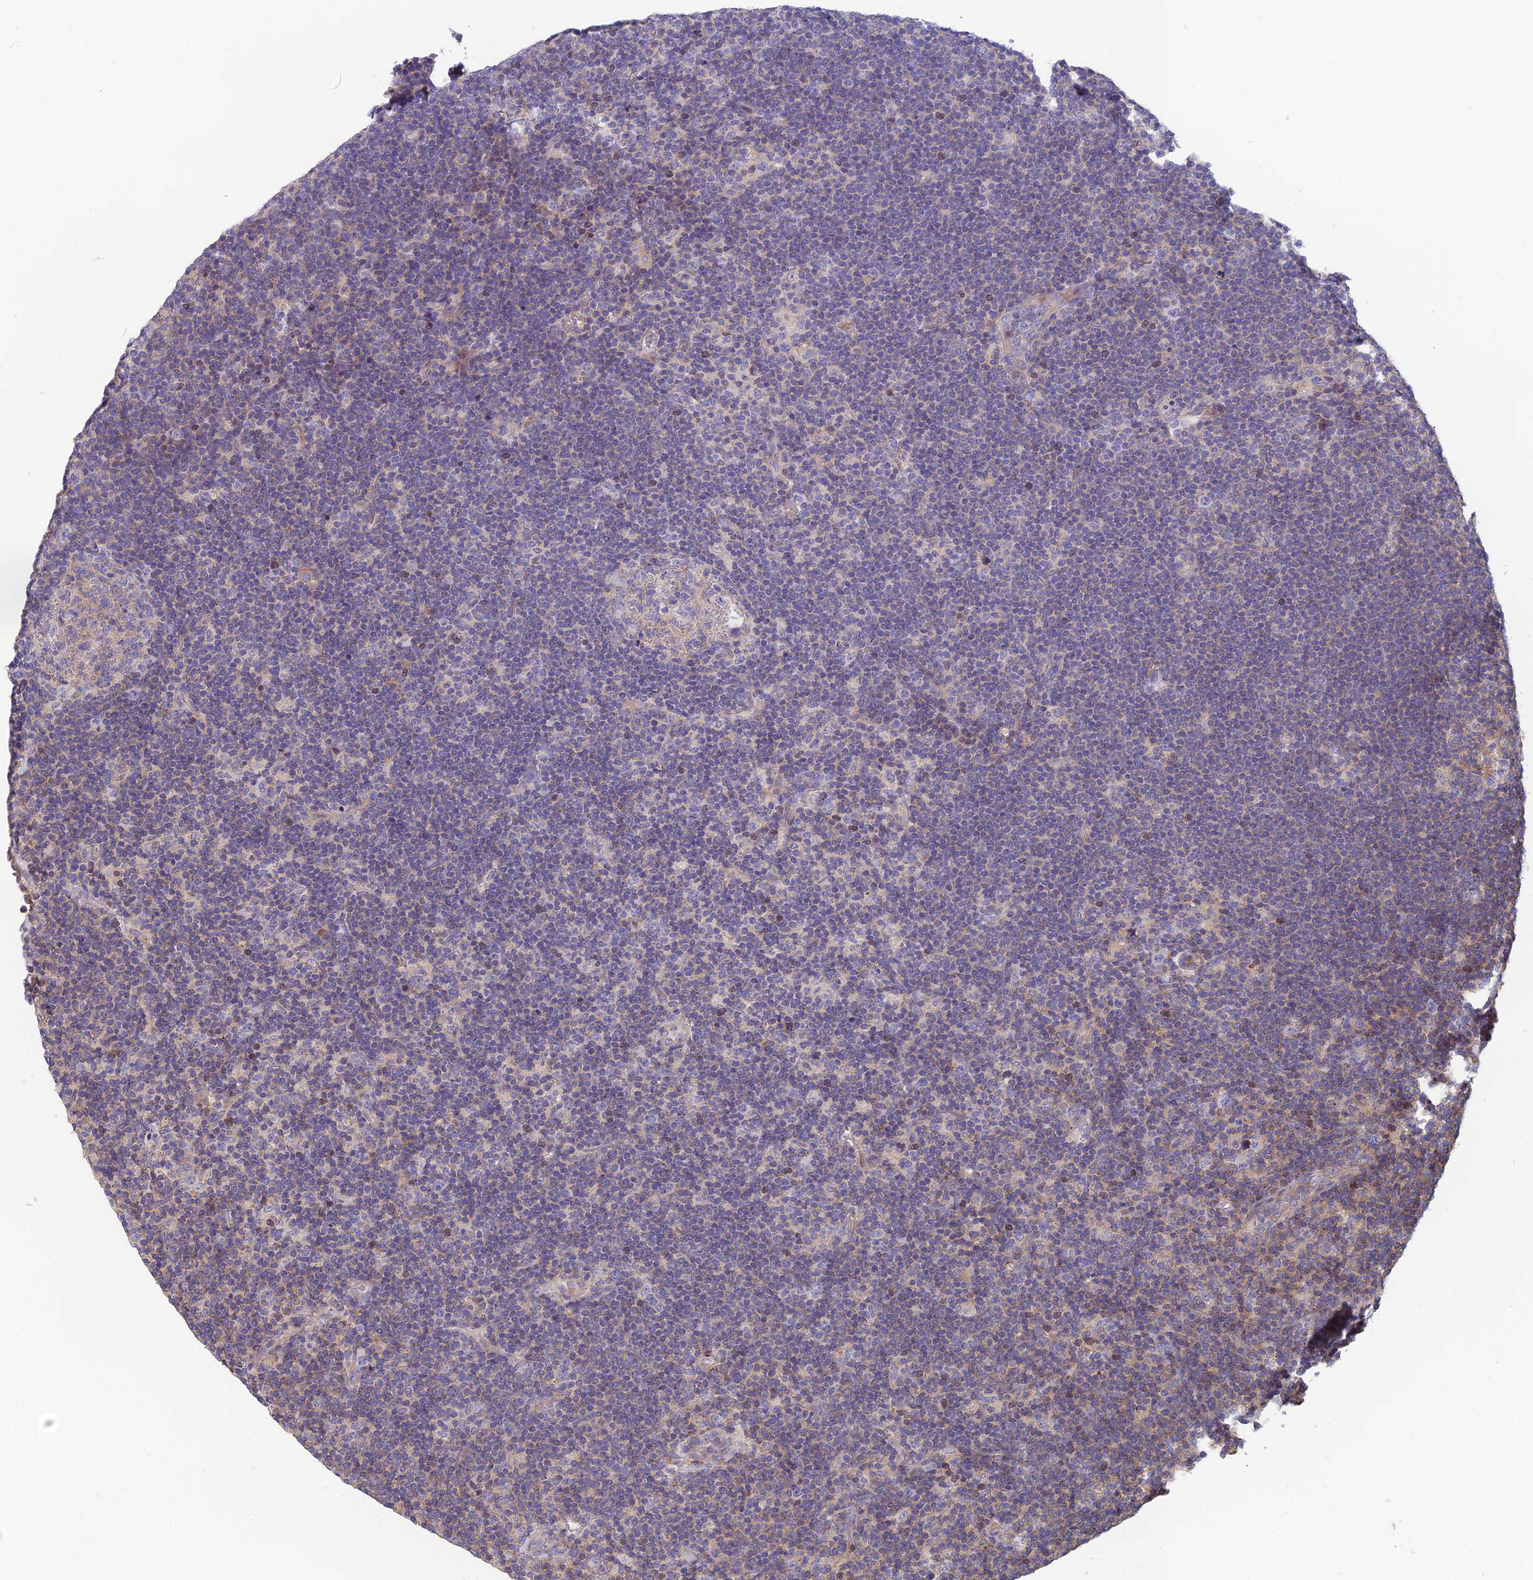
{"staining": {"intensity": "negative", "quantity": "none", "location": "none"}, "tissue": "lymphoma", "cell_type": "Tumor cells", "image_type": "cancer", "snomed": [{"axis": "morphology", "description": "Hodgkin's disease, NOS"}, {"axis": "topography", "description": "Lymph node"}], "caption": "Photomicrograph shows no protein expression in tumor cells of Hodgkin's disease tissue.", "gene": "C15orf62", "patient": {"sex": "female", "age": 57}}